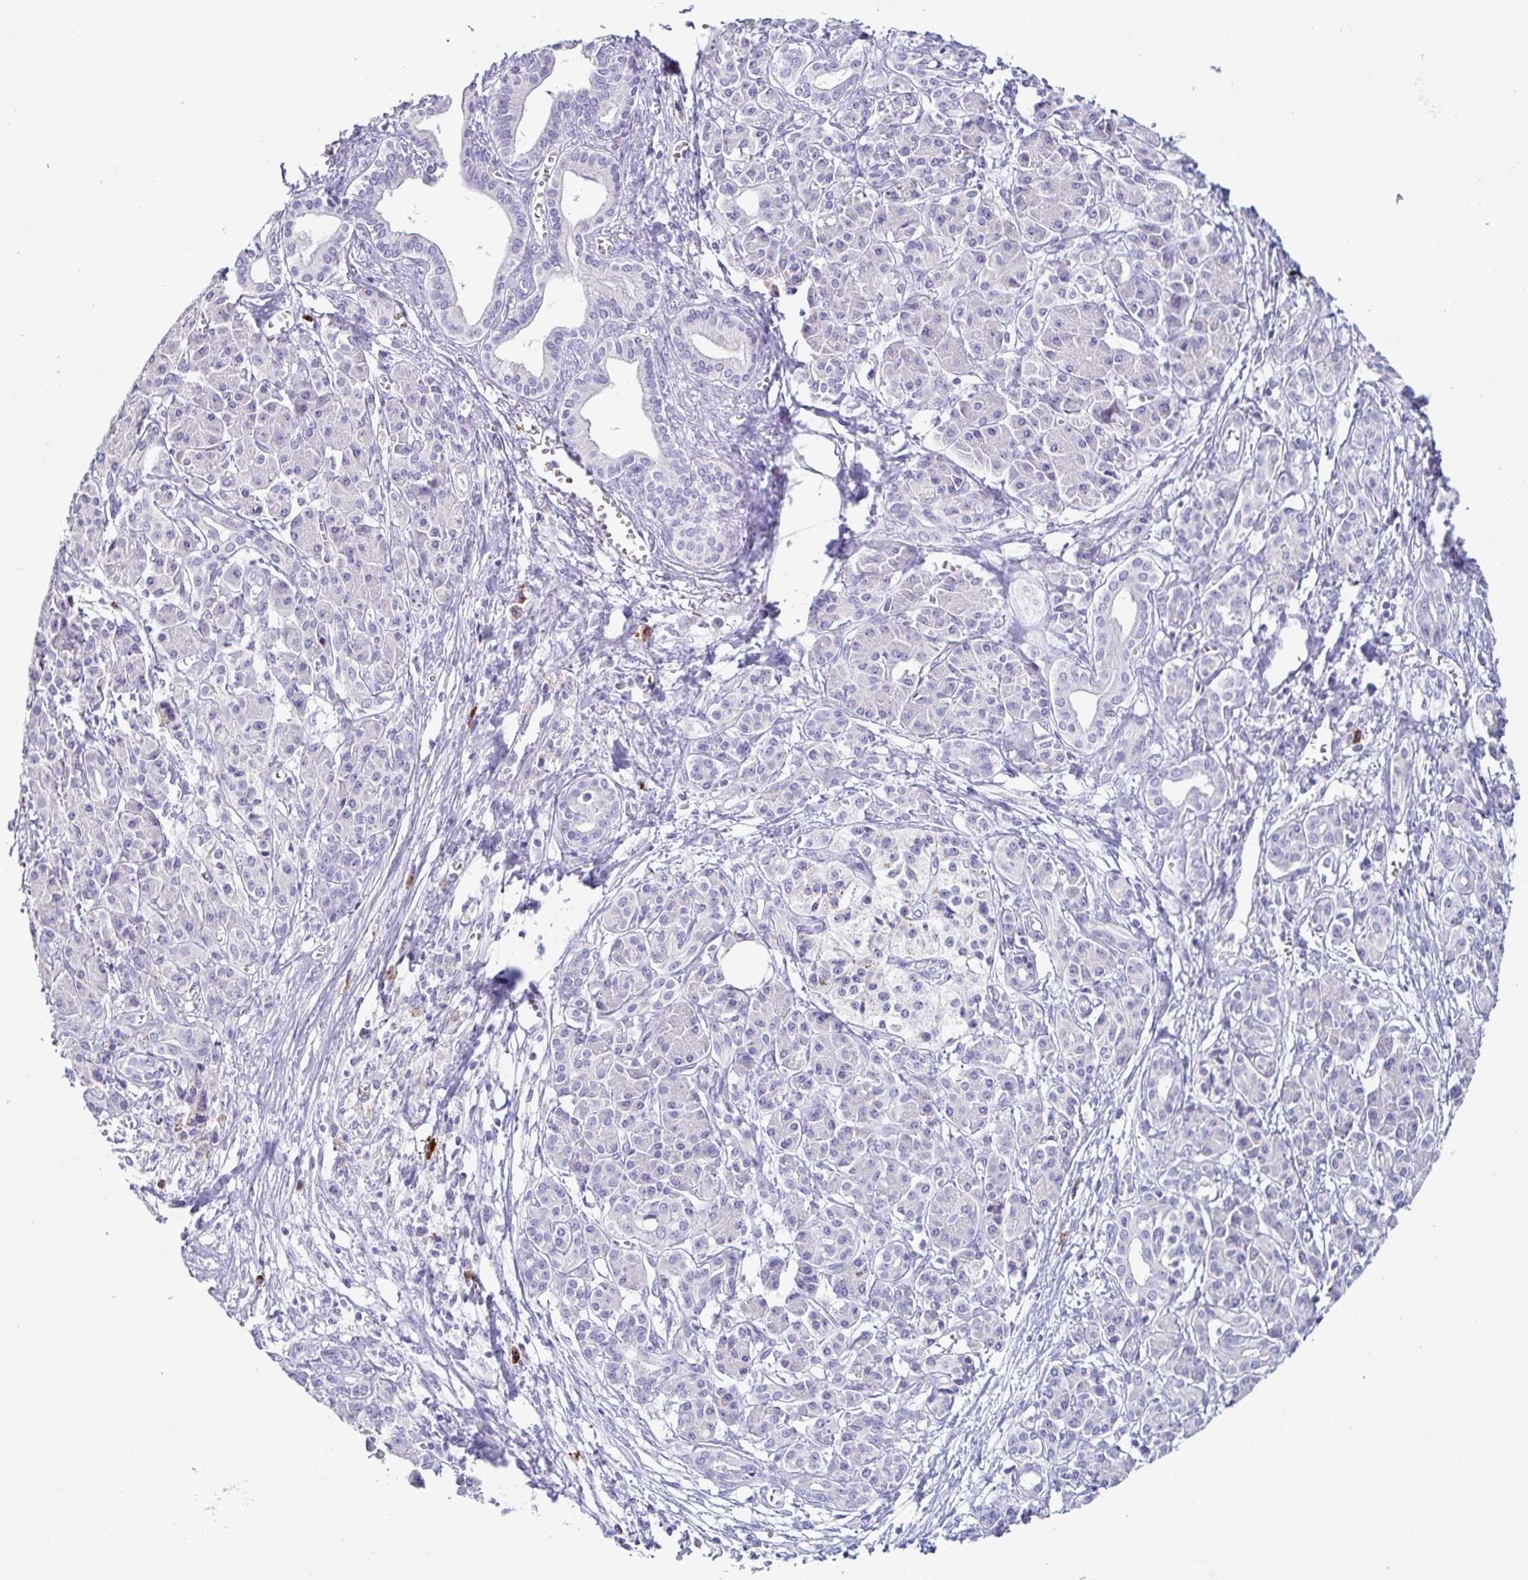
{"staining": {"intensity": "negative", "quantity": "none", "location": "none"}, "tissue": "pancreatic cancer", "cell_type": "Tumor cells", "image_type": "cancer", "snomed": [{"axis": "morphology", "description": "Adenocarcinoma, NOS"}, {"axis": "topography", "description": "Pancreas"}], "caption": "An immunohistochemistry (IHC) histopathology image of pancreatic cancer (adenocarcinoma) is shown. There is no staining in tumor cells of pancreatic cancer (adenocarcinoma). Nuclei are stained in blue.", "gene": "C4orf17", "patient": {"sex": "female", "age": 68}}